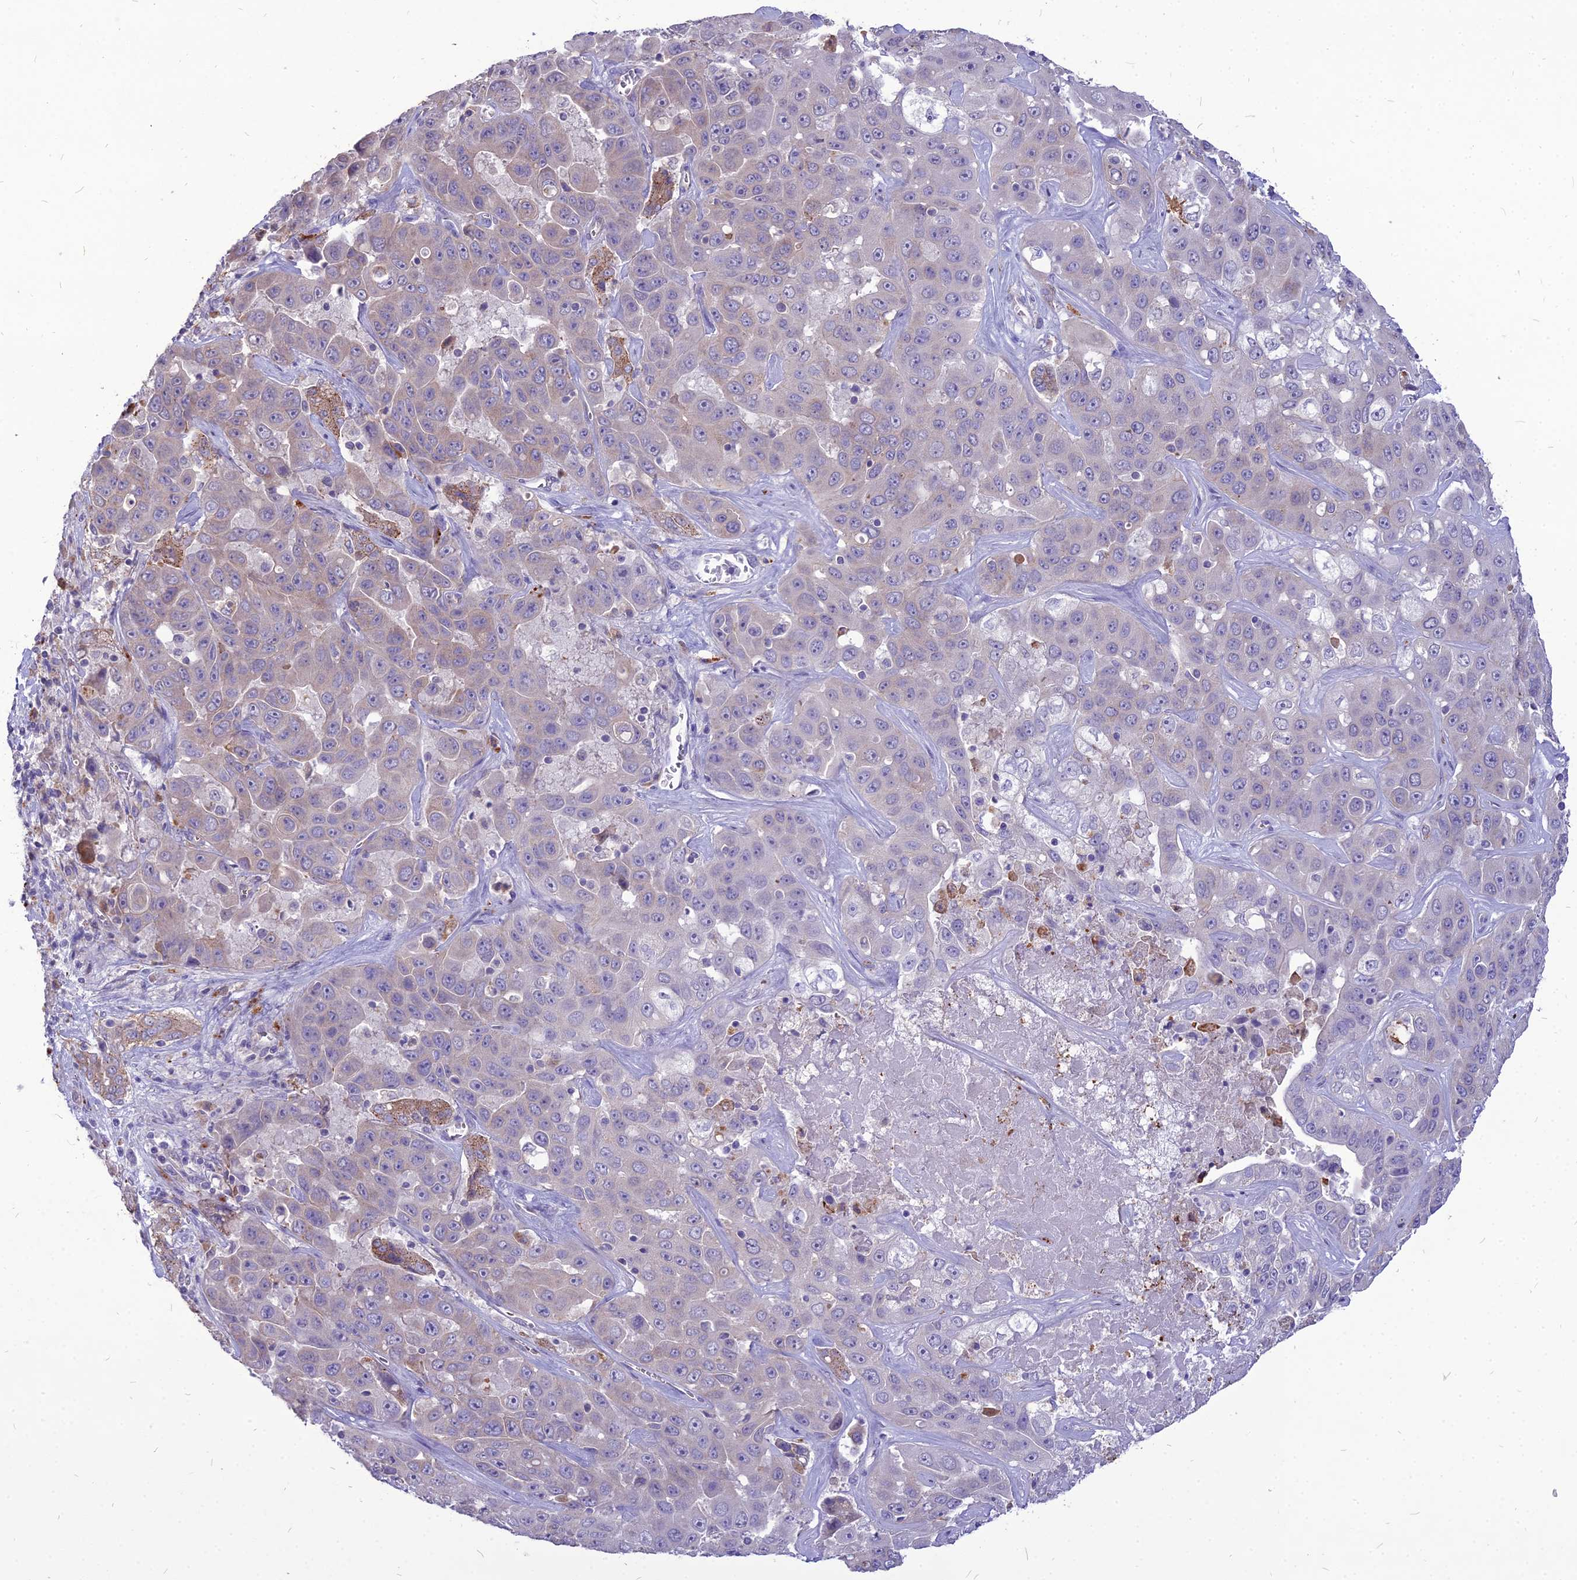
{"staining": {"intensity": "negative", "quantity": "none", "location": "none"}, "tissue": "liver cancer", "cell_type": "Tumor cells", "image_type": "cancer", "snomed": [{"axis": "morphology", "description": "Cholangiocarcinoma"}, {"axis": "topography", "description": "Liver"}], "caption": "Liver cholangiocarcinoma was stained to show a protein in brown. There is no significant staining in tumor cells.", "gene": "PCED1B", "patient": {"sex": "female", "age": 52}}